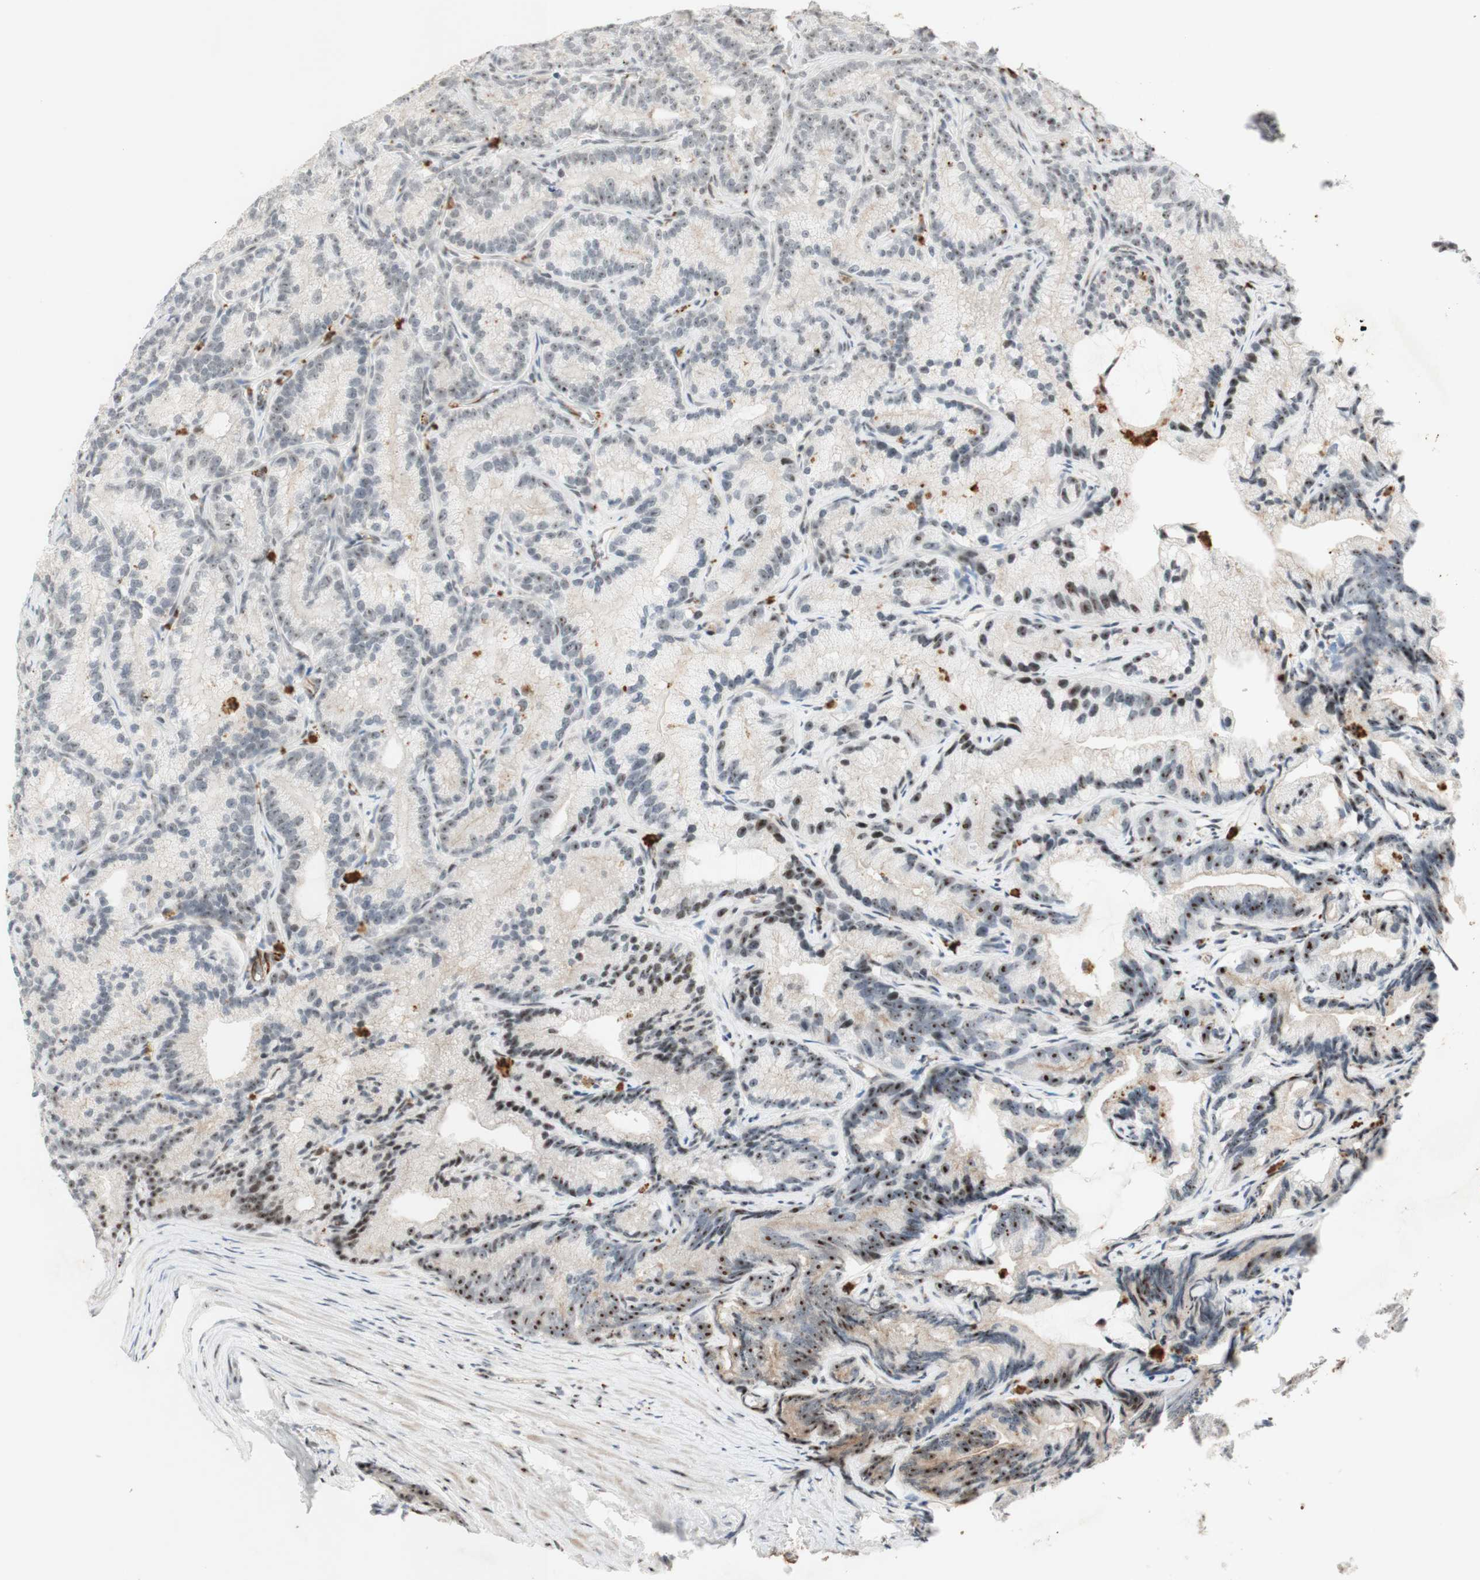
{"staining": {"intensity": "moderate", "quantity": ">75%", "location": "nuclear"}, "tissue": "prostate cancer", "cell_type": "Tumor cells", "image_type": "cancer", "snomed": [{"axis": "morphology", "description": "Adenocarcinoma, Low grade"}, {"axis": "topography", "description": "Prostate"}], "caption": "Prostate cancer (adenocarcinoma (low-grade)) stained with a protein marker reveals moderate staining in tumor cells.", "gene": "IRF1", "patient": {"sex": "male", "age": 89}}